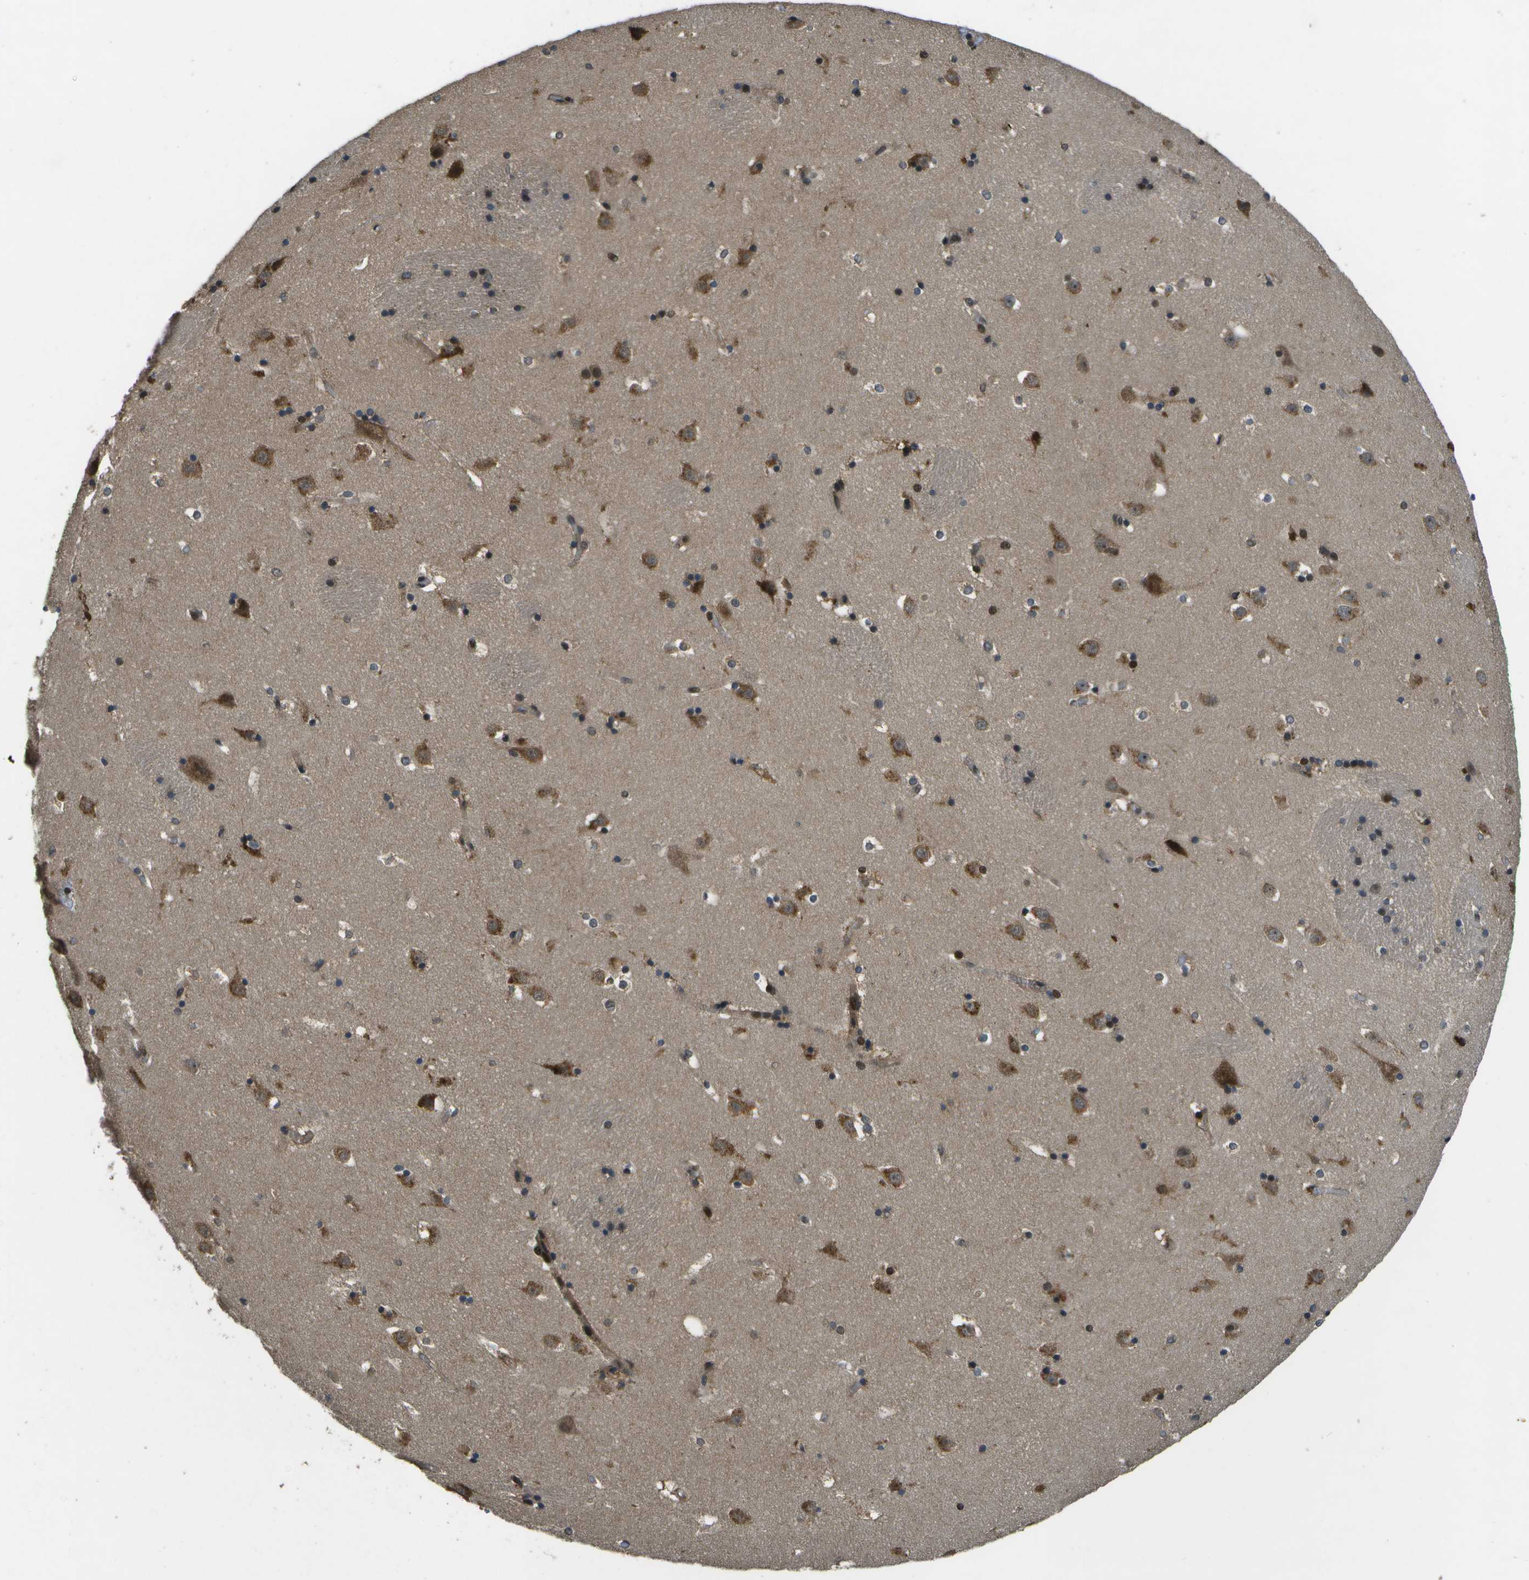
{"staining": {"intensity": "moderate", "quantity": "25%-75%", "location": "cytoplasmic/membranous,nuclear"}, "tissue": "caudate", "cell_type": "Glial cells", "image_type": "normal", "snomed": [{"axis": "morphology", "description": "Normal tissue, NOS"}, {"axis": "topography", "description": "Lateral ventricle wall"}], "caption": "Immunohistochemical staining of normal caudate demonstrates medium levels of moderate cytoplasmic/membranous,nuclear staining in about 25%-75% of glial cells.", "gene": "GANC", "patient": {"sex": "male", "age": 45}}